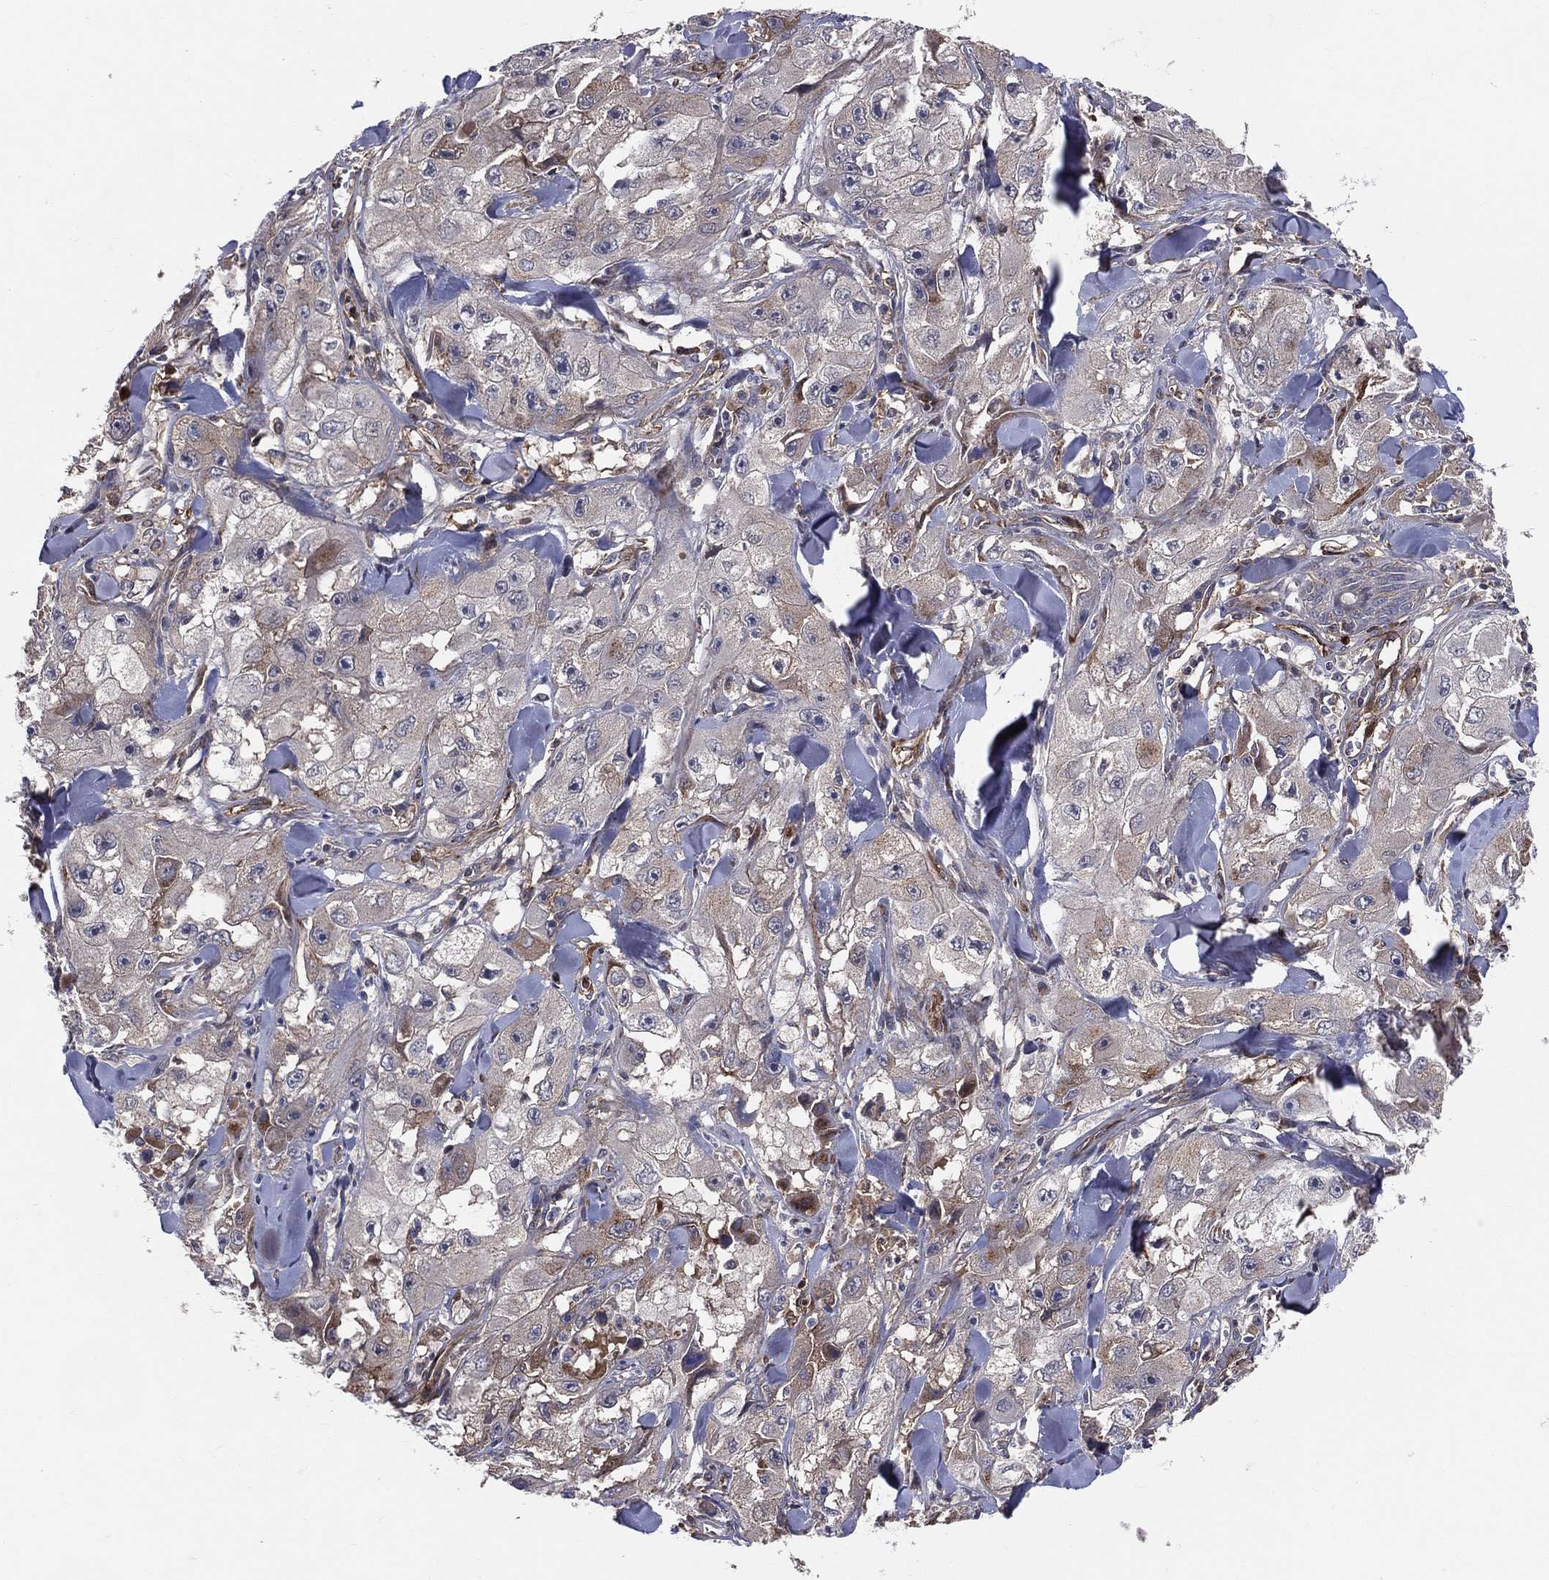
{"staining": {"intensity": "weak", "quantity": "<25%", "location": "cytoplasmic/membranous"}, "tissue": "skin cancer", "cell_type": "Tumor cells", "image_type": "cancer", "snomed": [{"axis": "morphology", "description": "Squamous cell carcinoma, NOS"}, {"axis": "topography", "description": "Skin"}, {"axis": "topography", "description": "Subcutis"}], "caption": "Skin cancer stained for a protein using immunohistochemistry shows no positivity tumor cells.", "gene": "ENTPD1", "patient": {"sex": "male", "age": 73}}